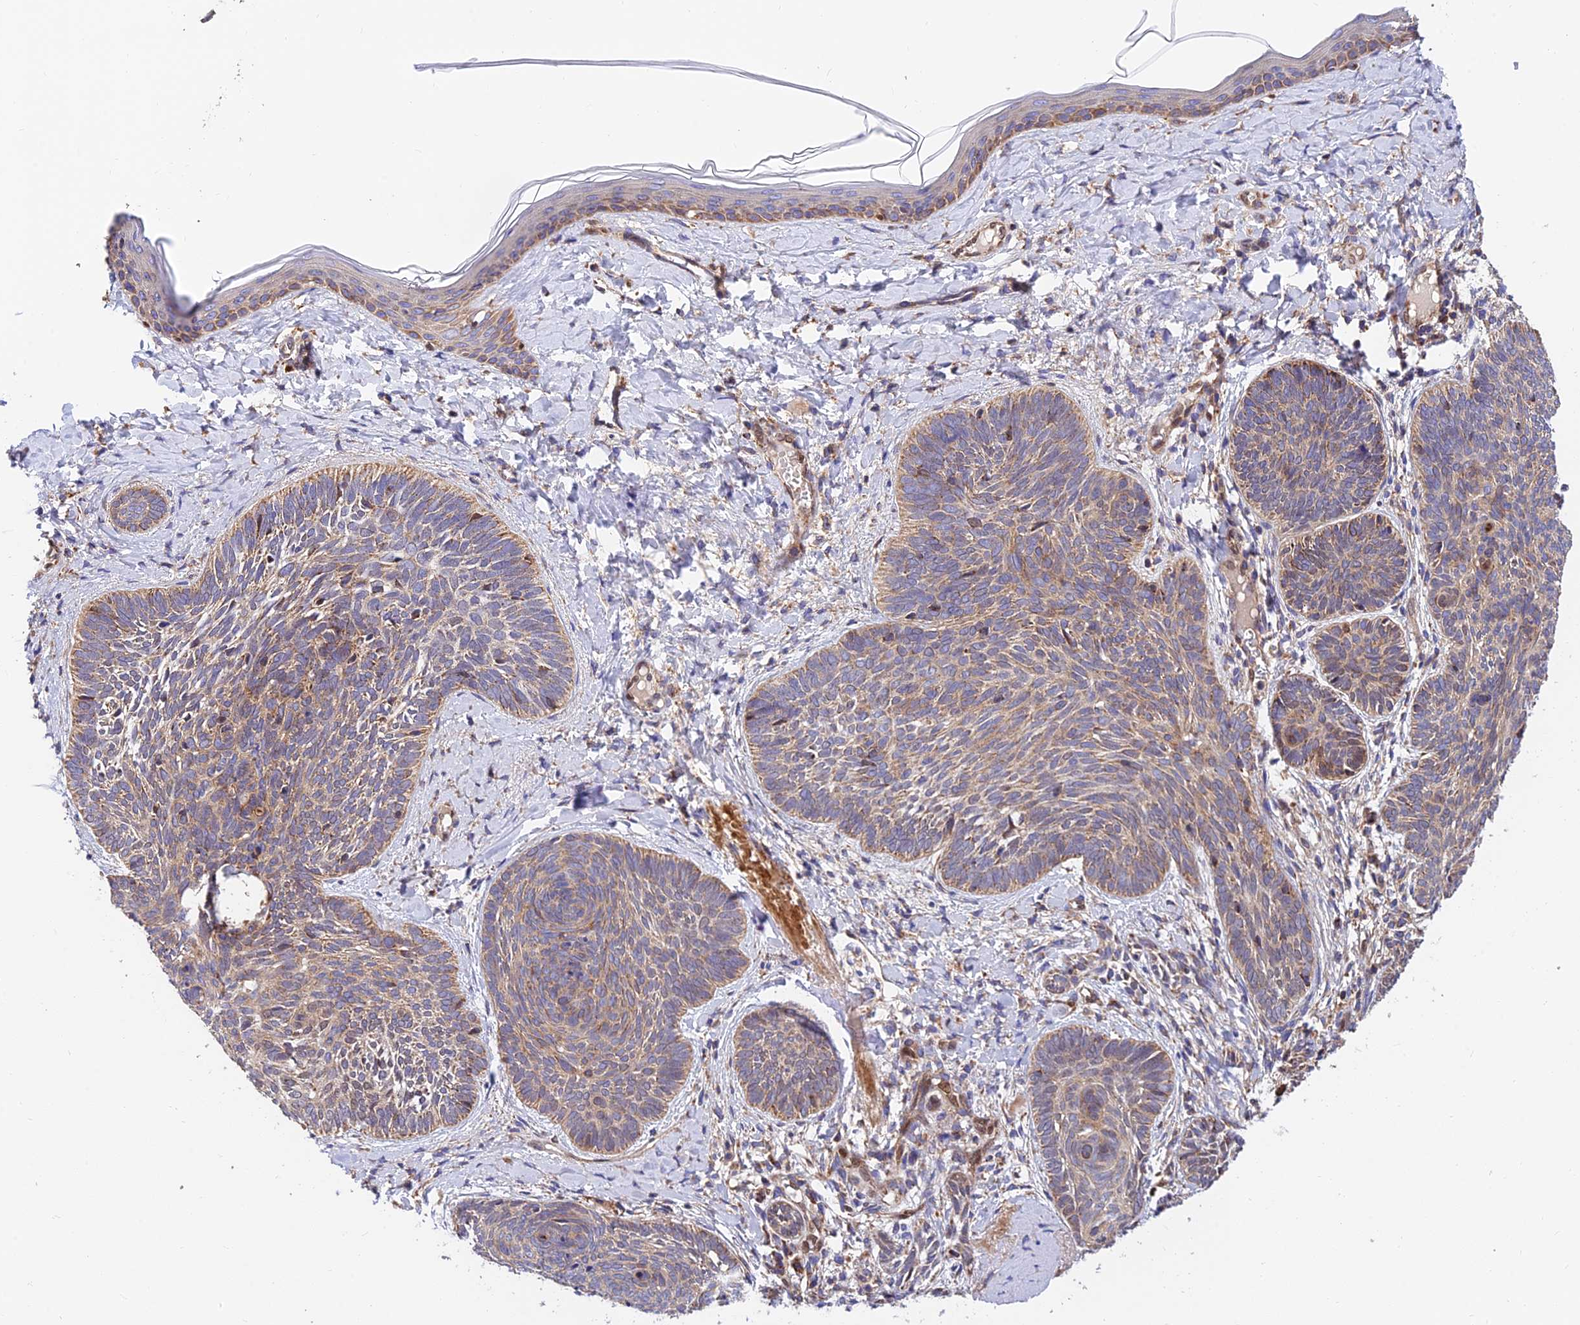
{"staining": {"intensity": "weak", "quantity": ">75%", "location": "cytoplasmic/membranous"}, "tissue": "skin cancer", "cell_type": "Tumor cells", "image_type": "cancer", "snomed": [{"axis": "morphology", "description": "Basal cell carcinoma"}, {"axis": "topography", "description": "Skin"}], "caption": "Tumor cells display low levels of weak cytoplasmic/membranous positivity in about >75% of cells in skin basal cell carcinoma.", "gene": "PODNL1", "patient": {"sex": "female", "age": 81}}